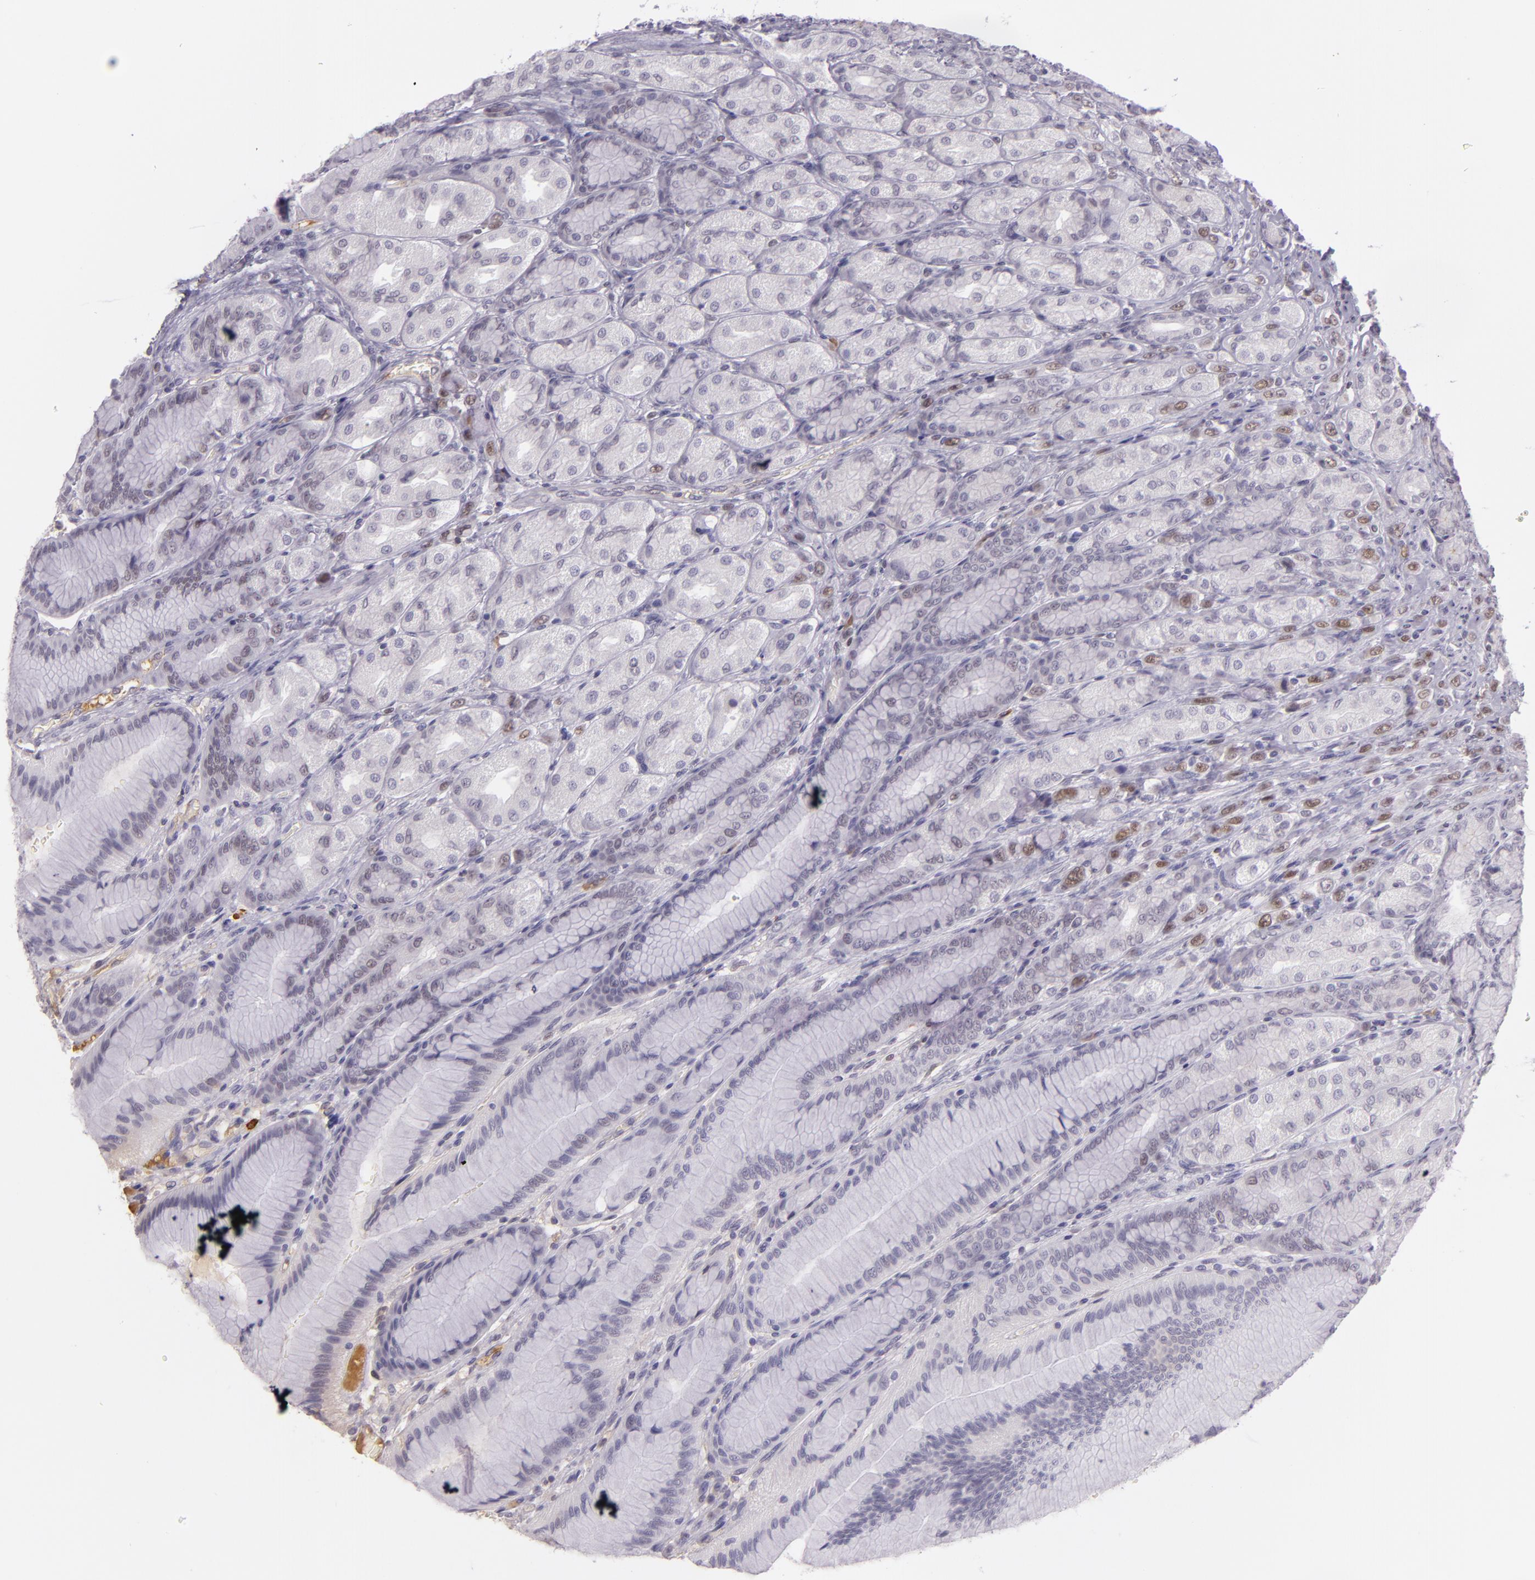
{"staining": {"intensity": "negative", "quantity": "none", "location": "none"}, "tissue": "stomach", "cell_type": "Glandular cells", "image_type": "normal", "snomed": [{"axis": "morphology", "description": "Normal tissue, NOS"}, {"axis": "morphology", "description": "Adenocarcinoma, NOS"}, {"axis": "topography", "description": "Stomach"}, {"axis": "topography", "description": "Stomach, lower"}], "caption": "Immunohistochemistry image of benign stomach stained for a protein (brown), which reveals no staining in glandular cells. The staining was performed using DAB to visualize the protein expression in brown, while the nuclei were stained in blue with hematoxylin (Magnification: 20x).", "gene": "CHEK2", "patient": {"sex": "female", "age": 65}}